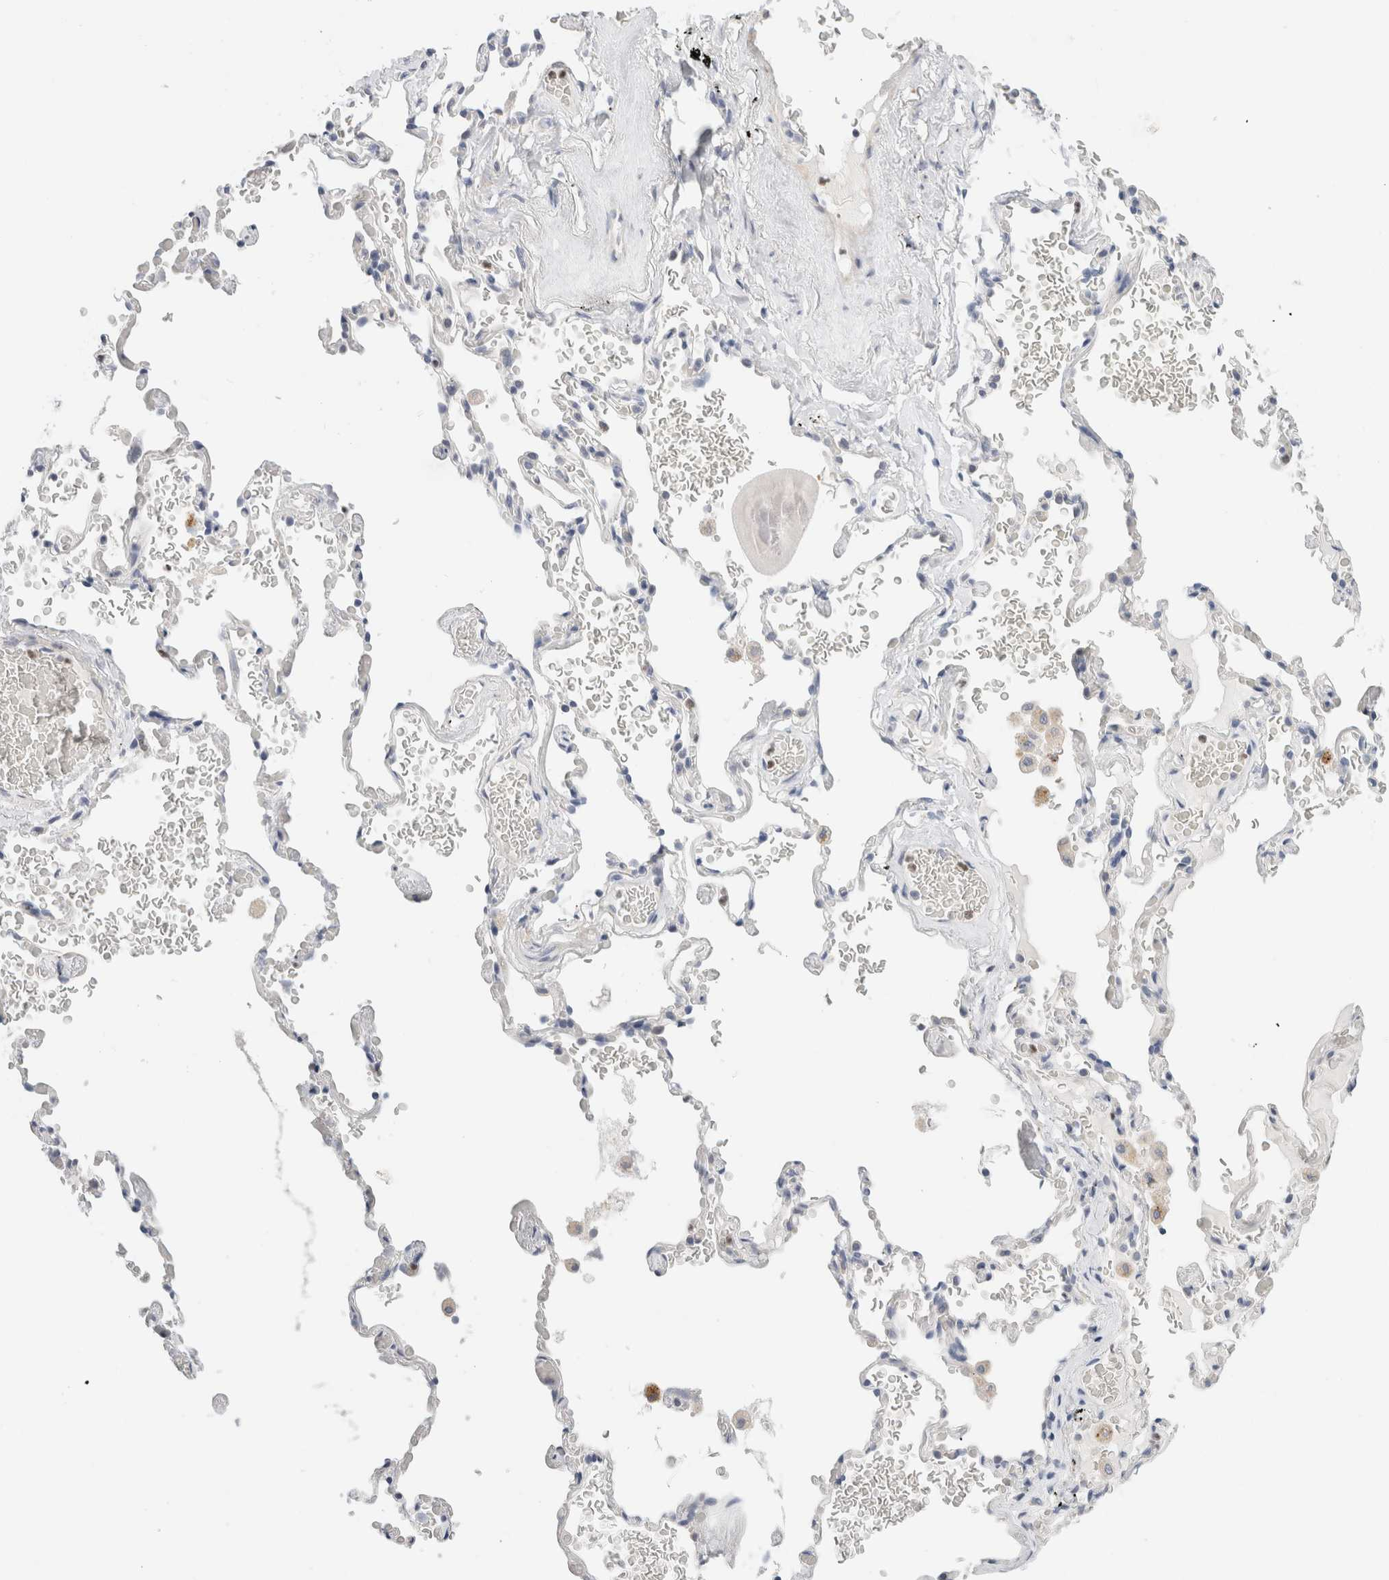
{"staining": {"intensity": "negative", "quantity": "none", "location": "none"}, "tissue": "adipose tissue", "cell_type": "Adipocytes", "image_type": "normal", "snomed": [{"axis": "morphology", "description": "Normal tissue, NOS"}, {"axis": "topography", "description": "Cartilage tissue"}, {"axis": "topography", "description": "Lung"}], "caption": "High magnification brightfield microscopy of normal adipose tissue stained with DAB (brown) and counterstained with hematoxylin (blue): adipocytes show no significant staining. Brightfield microscopy of immunohistochemistry (IHC) stained with DAB (3,3'-diaminobenzidine) (brown) and hematoxylin (blue), captured at high magnification.", "gene": "ADAM30", "patient": {"sex": "female", "age": 77}}